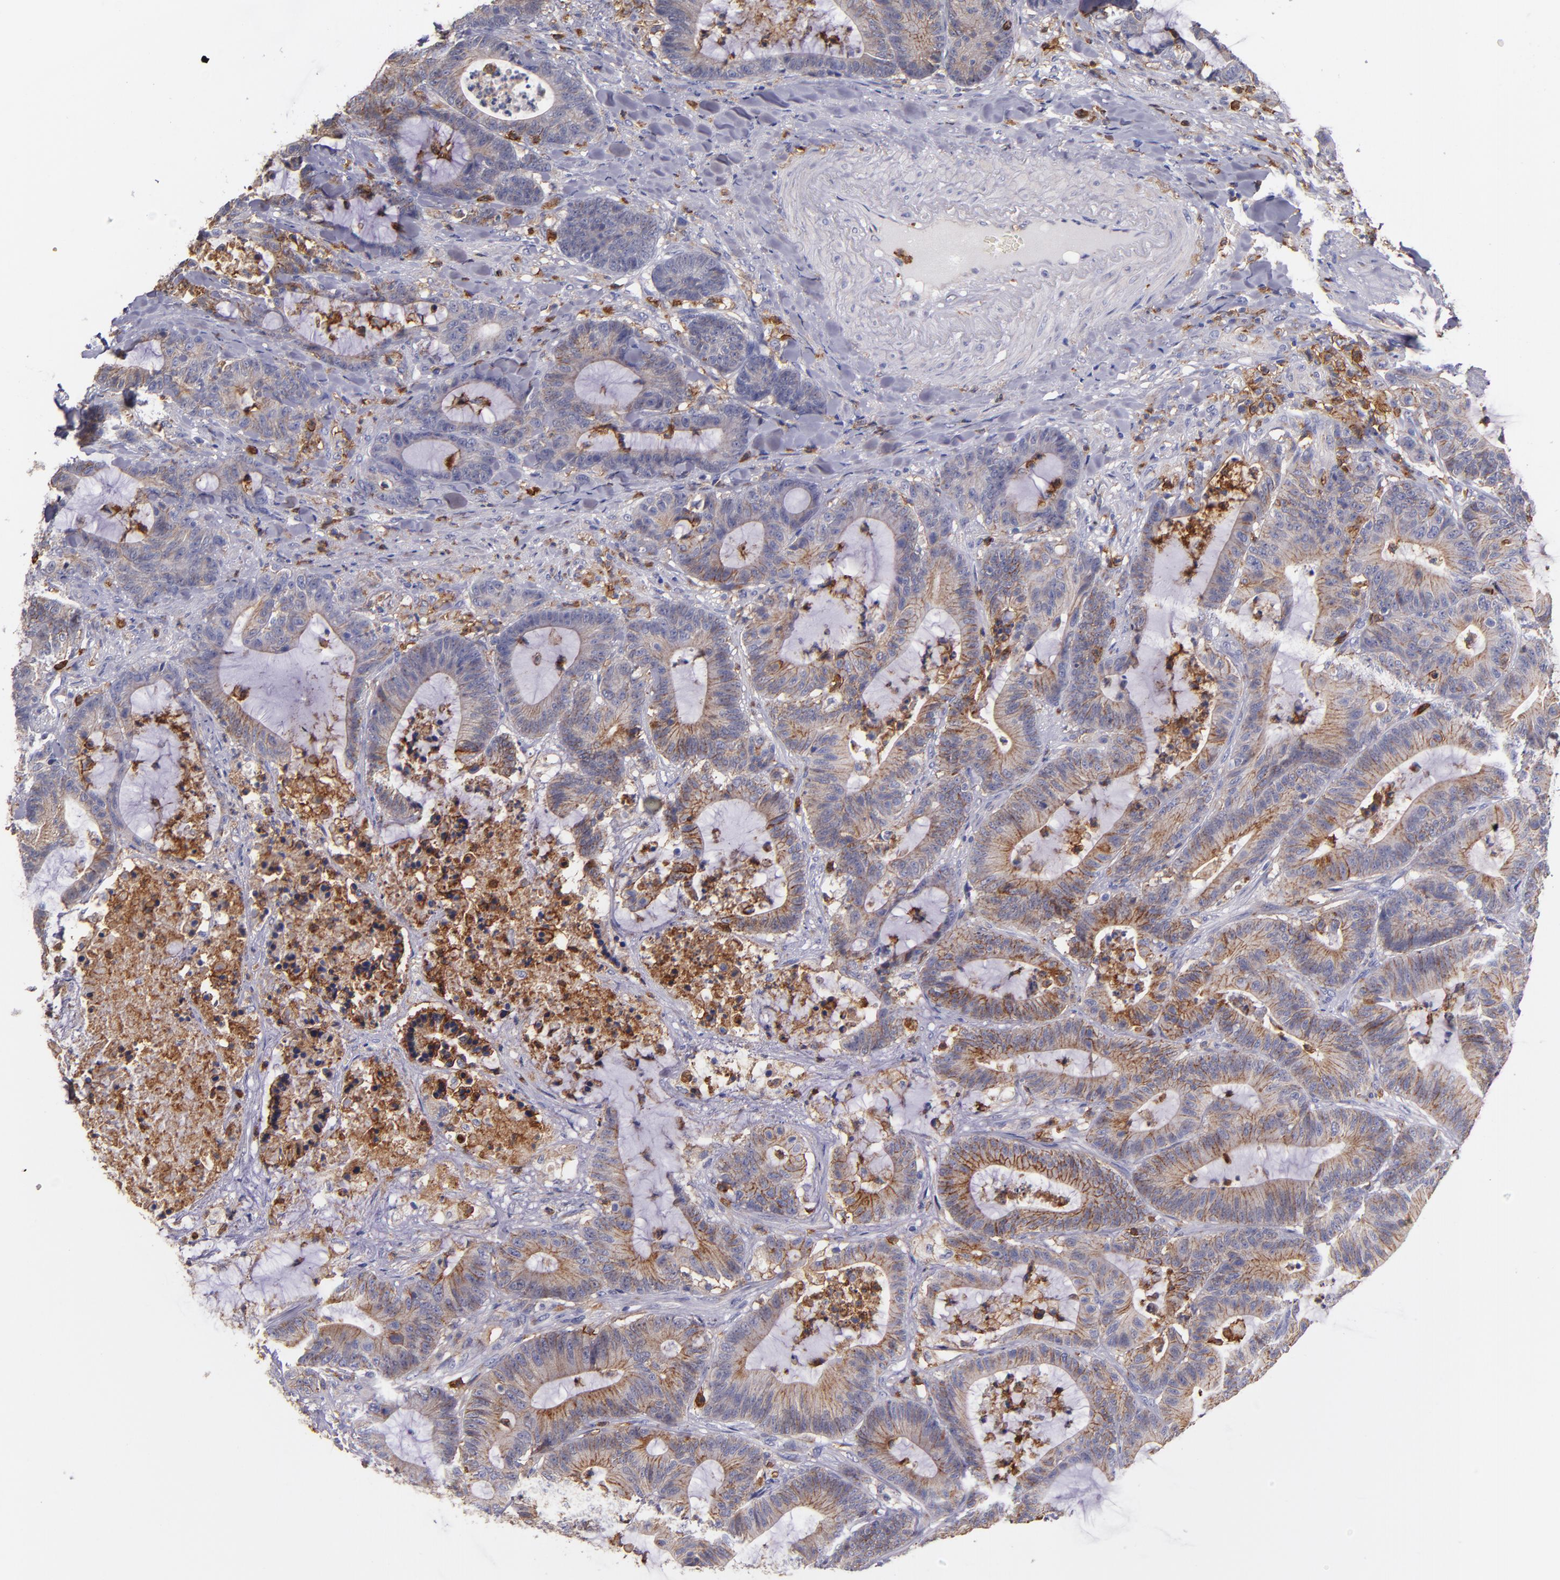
{"staining": {"intensity": "moderate", "quantity": ">75%", "location": "cytoplasmic/membranous"}, "tissue": "colorectal cancer", "cell_type": "Tumor cells", "image_type": "cancer", "snomed": [{"axis": "morphology", "description": "Adenocarcinoma, NOS"}, {"axis": "topography", "description": "Colon"}], "caption": "DAB (3,3'-diaminobenzidine) immunohistochemical staining of human adenocarcinoma (colorectal) displays moderate cytoplasmic/membranous protein staining in about >75% of tumor cells.", "gene": "C5AR1", "patient": {"sex": "female", "age": 84}}